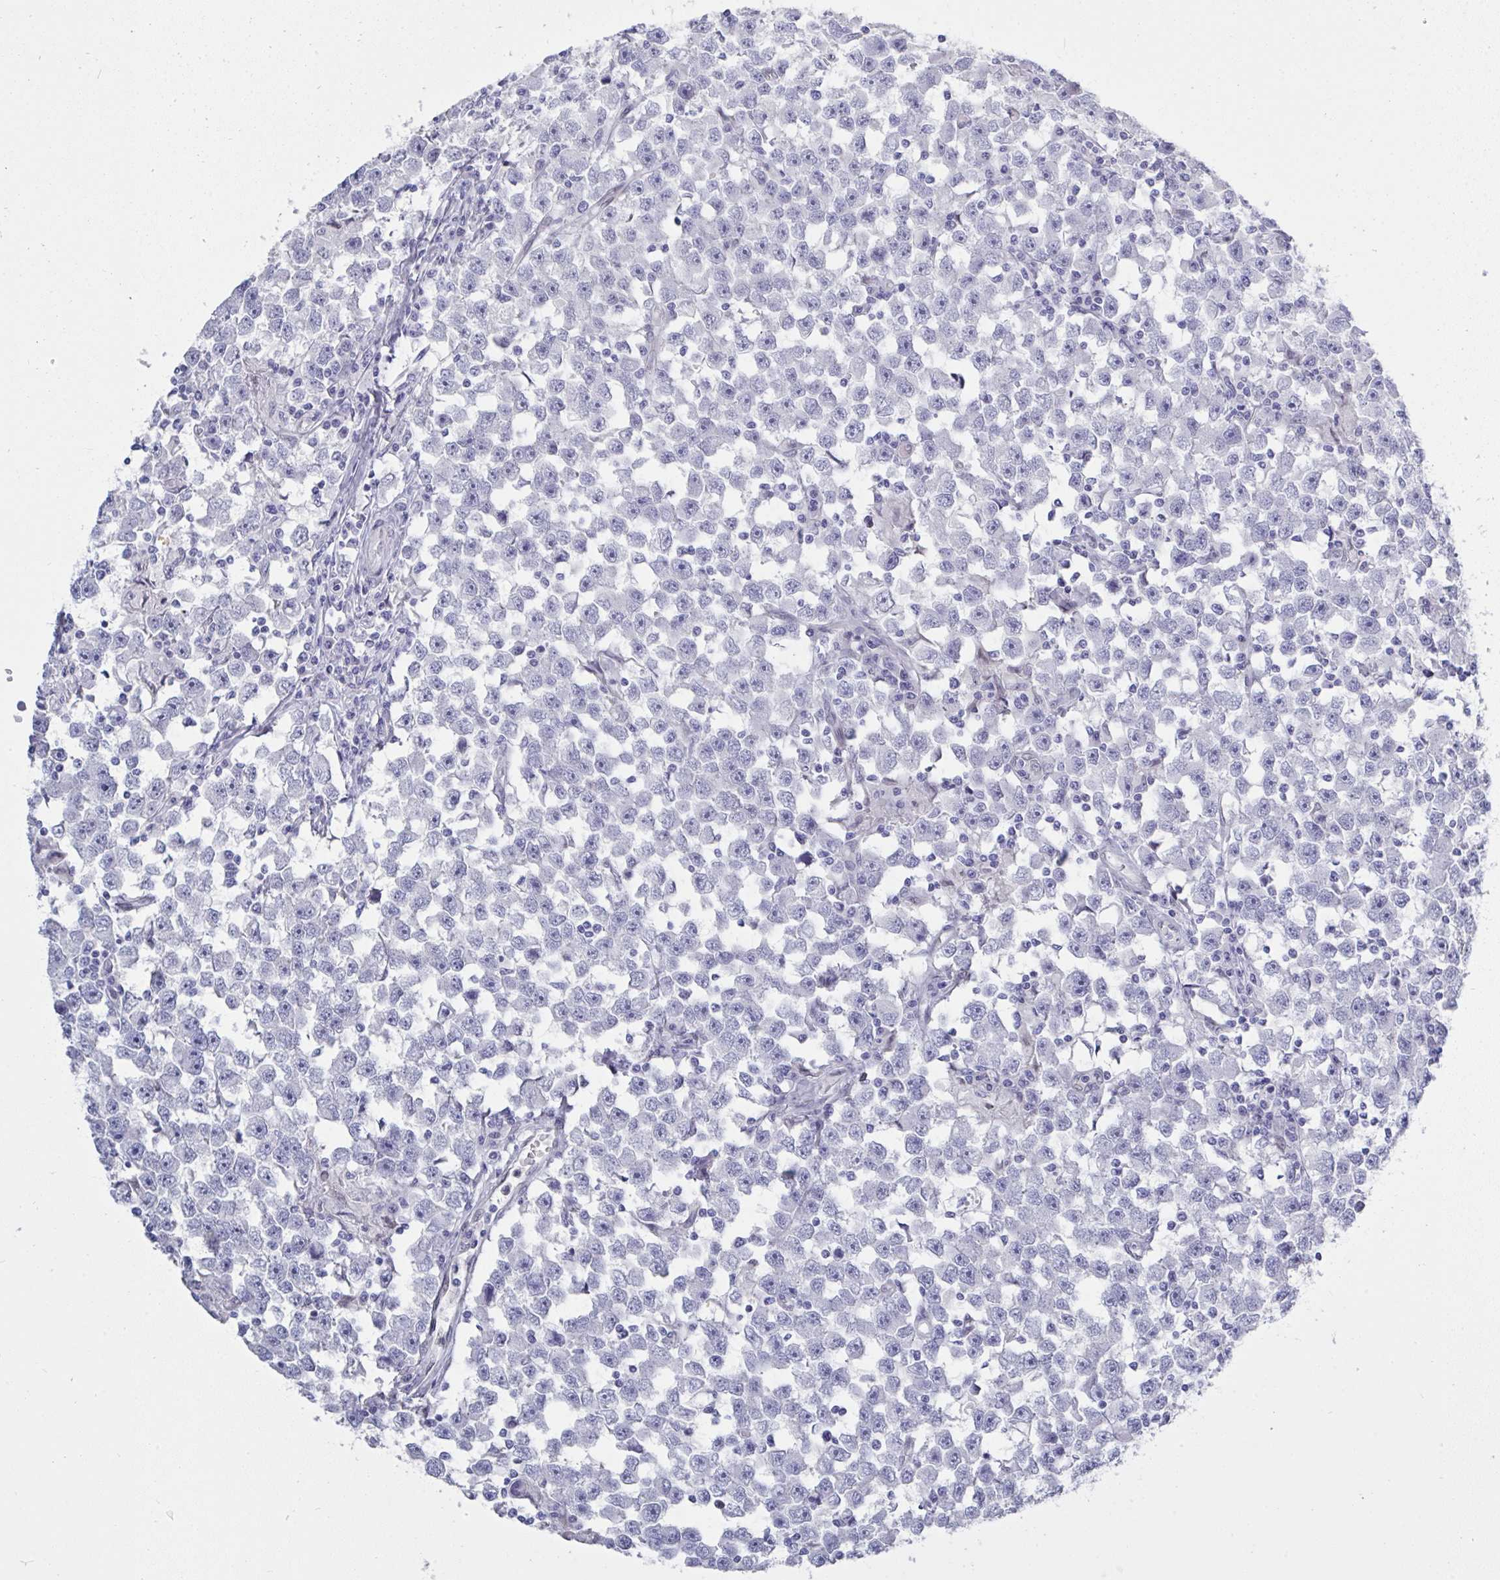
{"staining": {"intensity": "negative", "quantity": "none", "location": "none"}, "tissue": "testis cancer", "cell_type": "Tumor cells", "image_type": "cancer", "snomed": [{"axis": "morphology", "description": "Seminoma, NOS"}, {"axis": "topography", "description": "Testis"}], "caption": "This is an IHC histopathology image of human seminoma (testis). There is no staining in tumor cells.", "gene": "MFSD4A", "patient": {"sex": "male", "age": 33}}